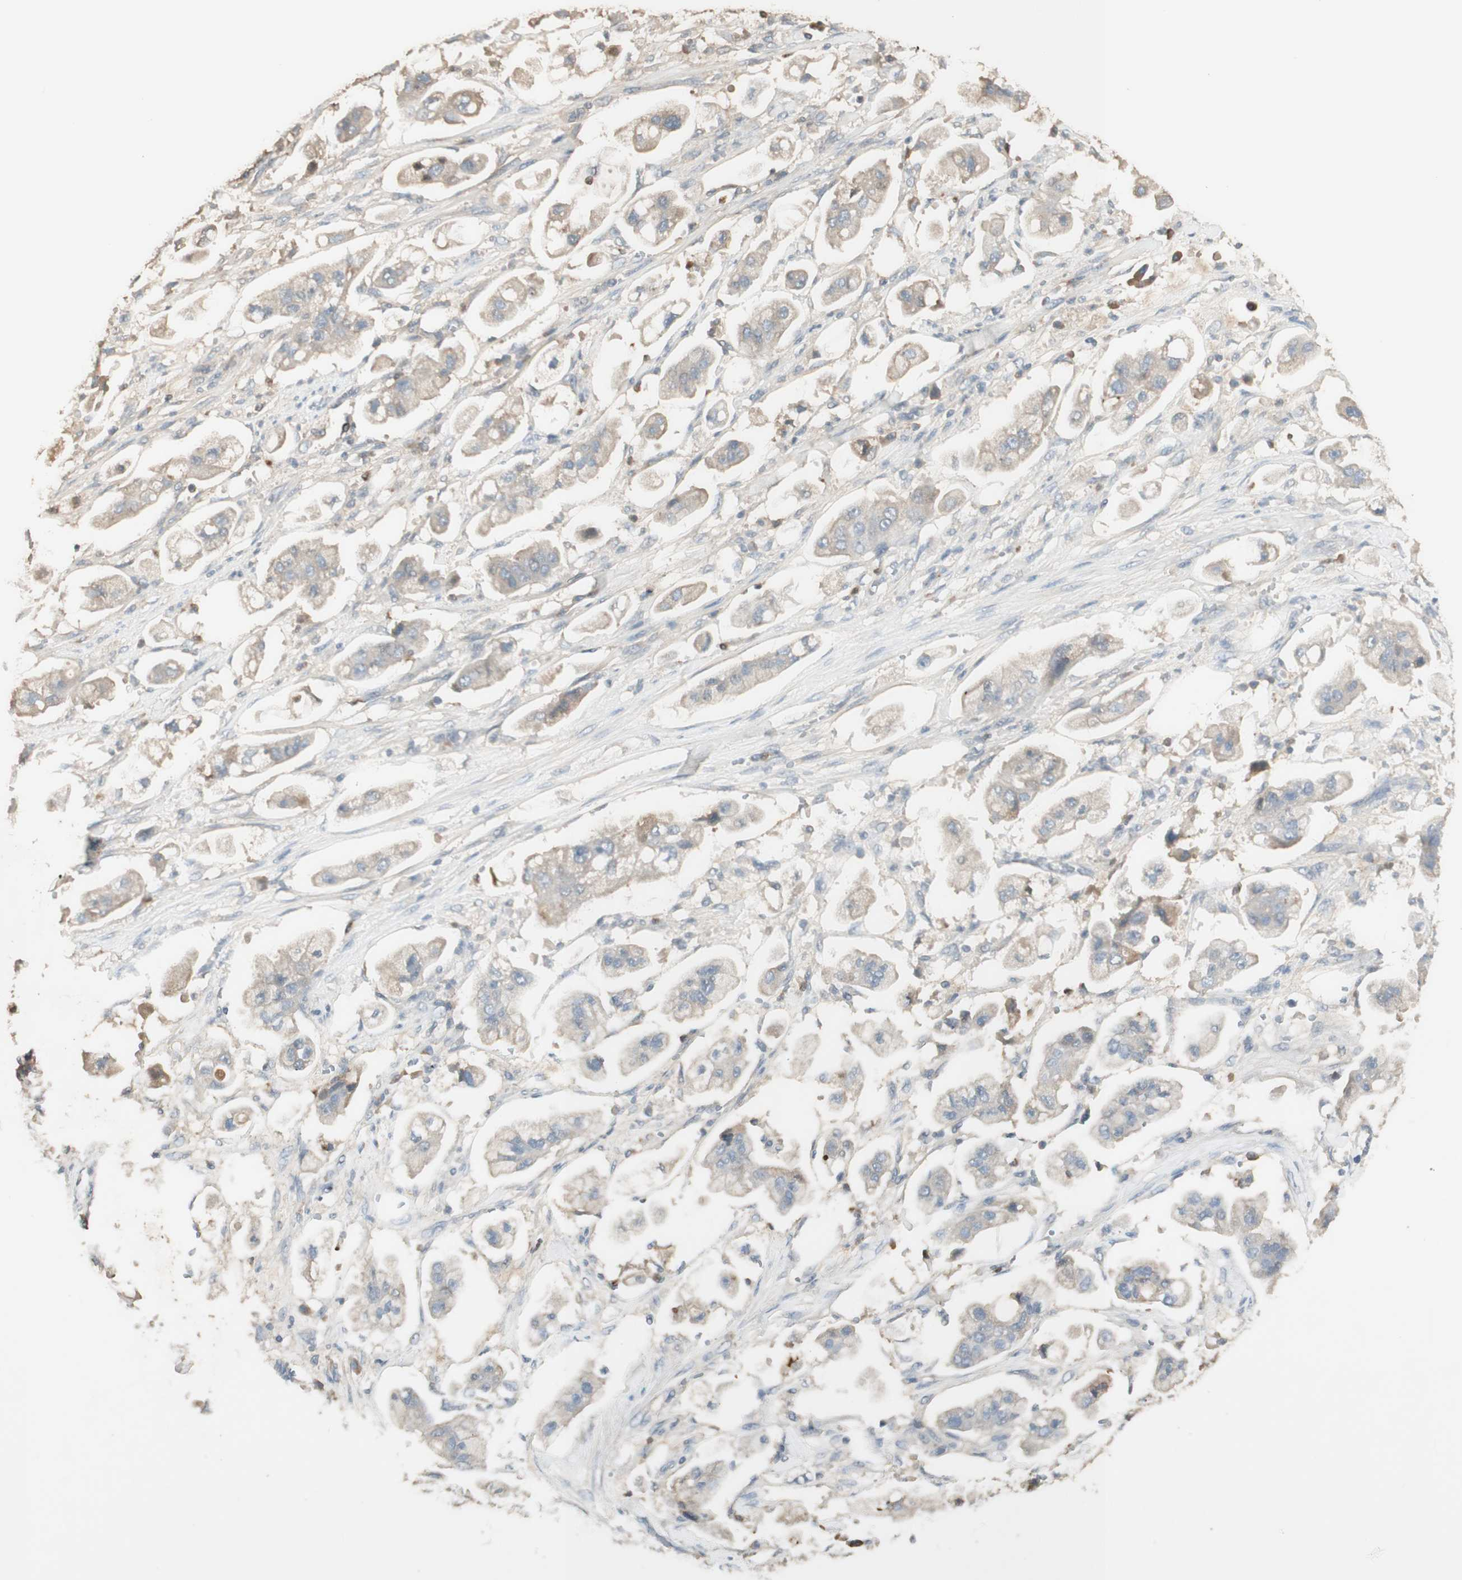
{"staining": {"intensity": "negative", "quantity": "none", "location": "none"}, "tissue": "stomach cancer", "cell_type": "Tumor cells", "image_type": "cancer", "snomed": [{"axis": "morphology", "description": "Adenocarcinoma, NOS"}, {"axis": "topography", "description": "Stomach"}], "caption": "An image of human stomach adenocarcinoma is negative for staining in tumor cells.", "gene": "IFNG", "patient": {"sex": "male", "age": 62}}